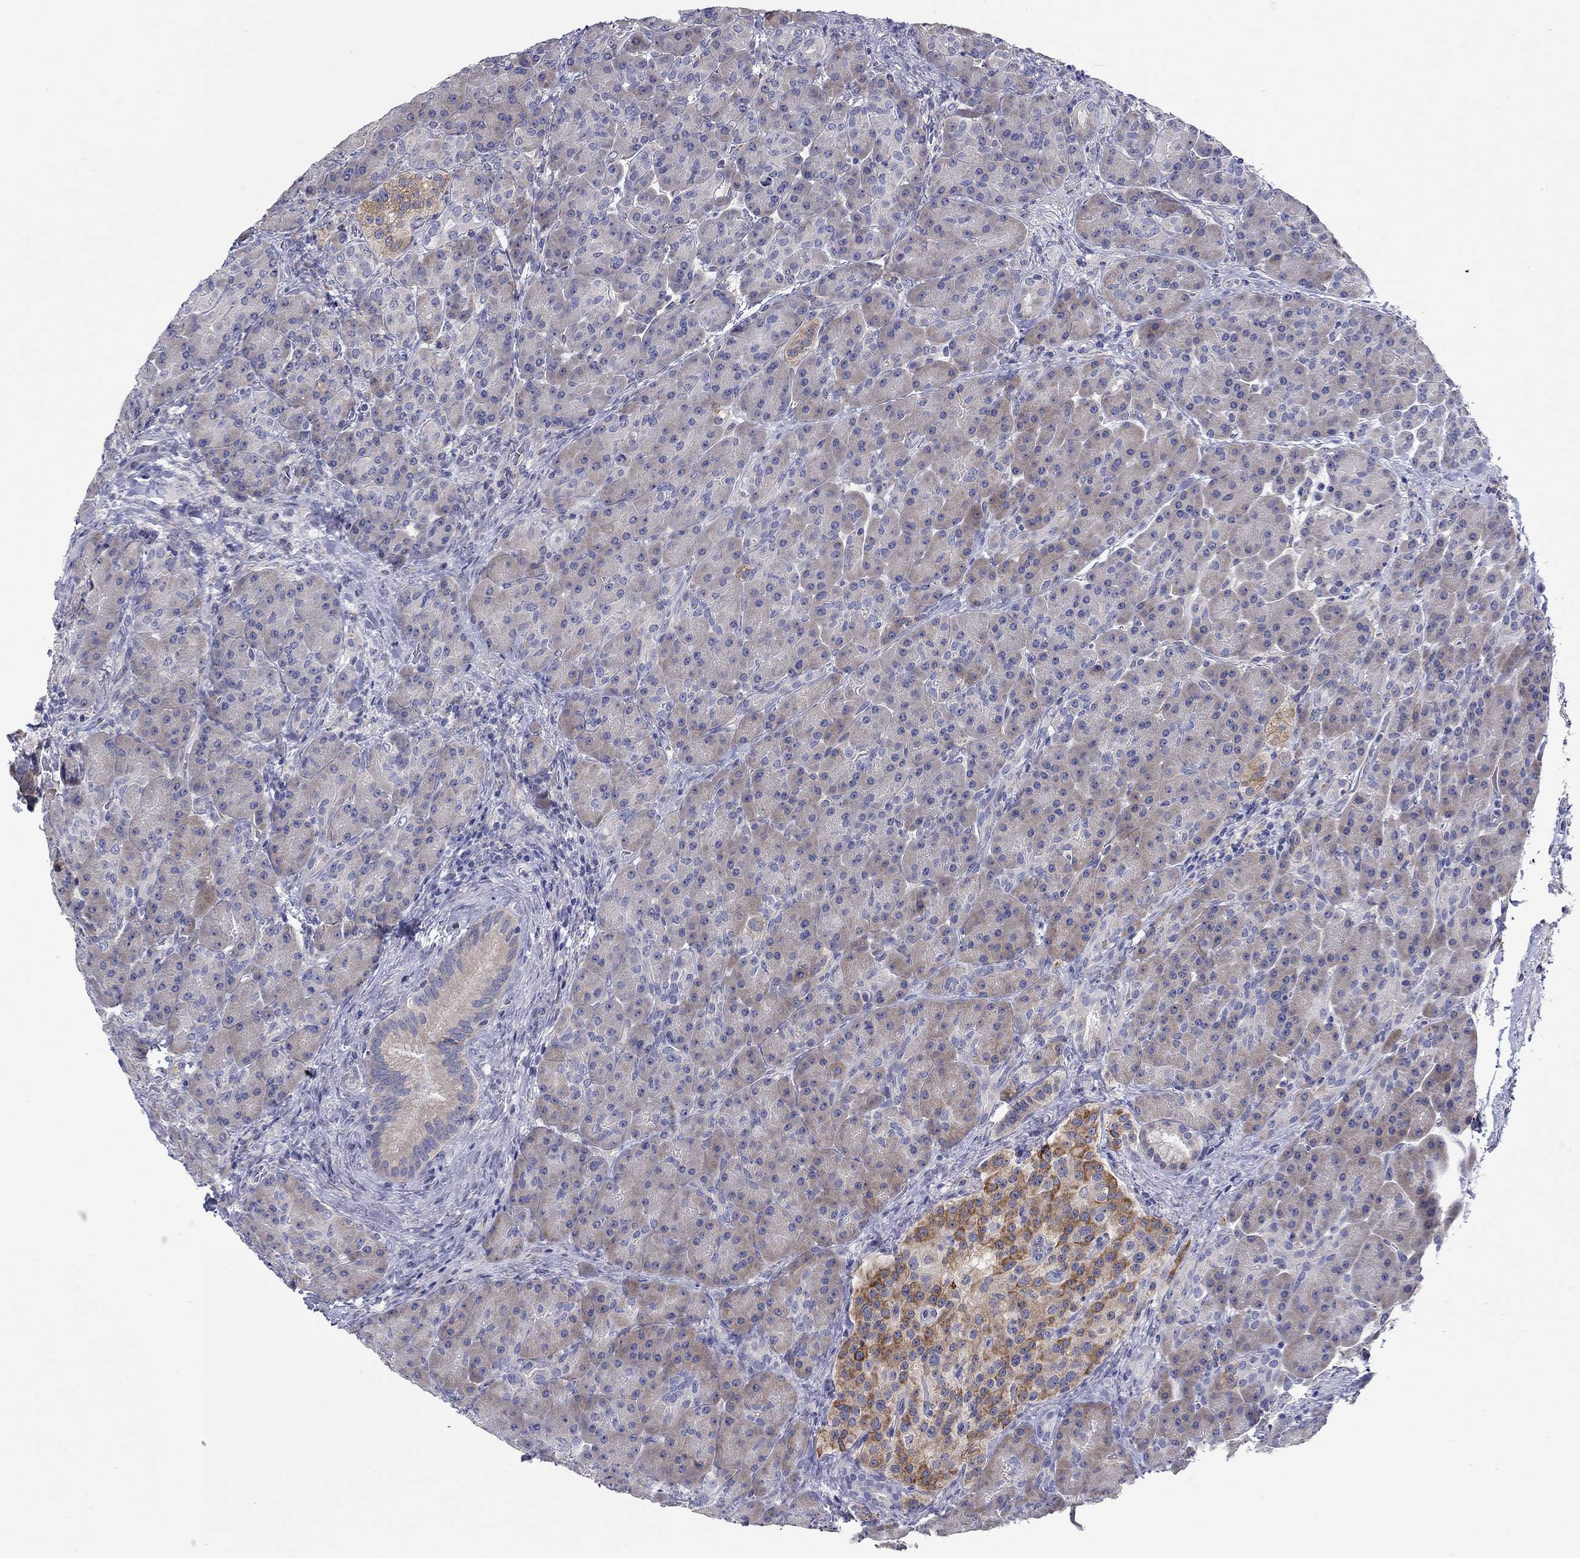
{"staining": {"intensity": "negative", "quantity": "none", "location": "none"}, "tissue": "pancreas", "cell_type": "Exocrine glandular cells", "image_type": "normal", "snomed": [{"axis": "morphology", "description": "Normal tissue, NOS"}, {"axis": "topography", "description": "Pancreas"}], "caption": "IHC image of normal pancreas: pancreas stained with DAB demonstrates no significant protein positivity in exocrine glandular cells.", "gene": "QRFPR", "patient": {"sex": "male", "age": 70}}